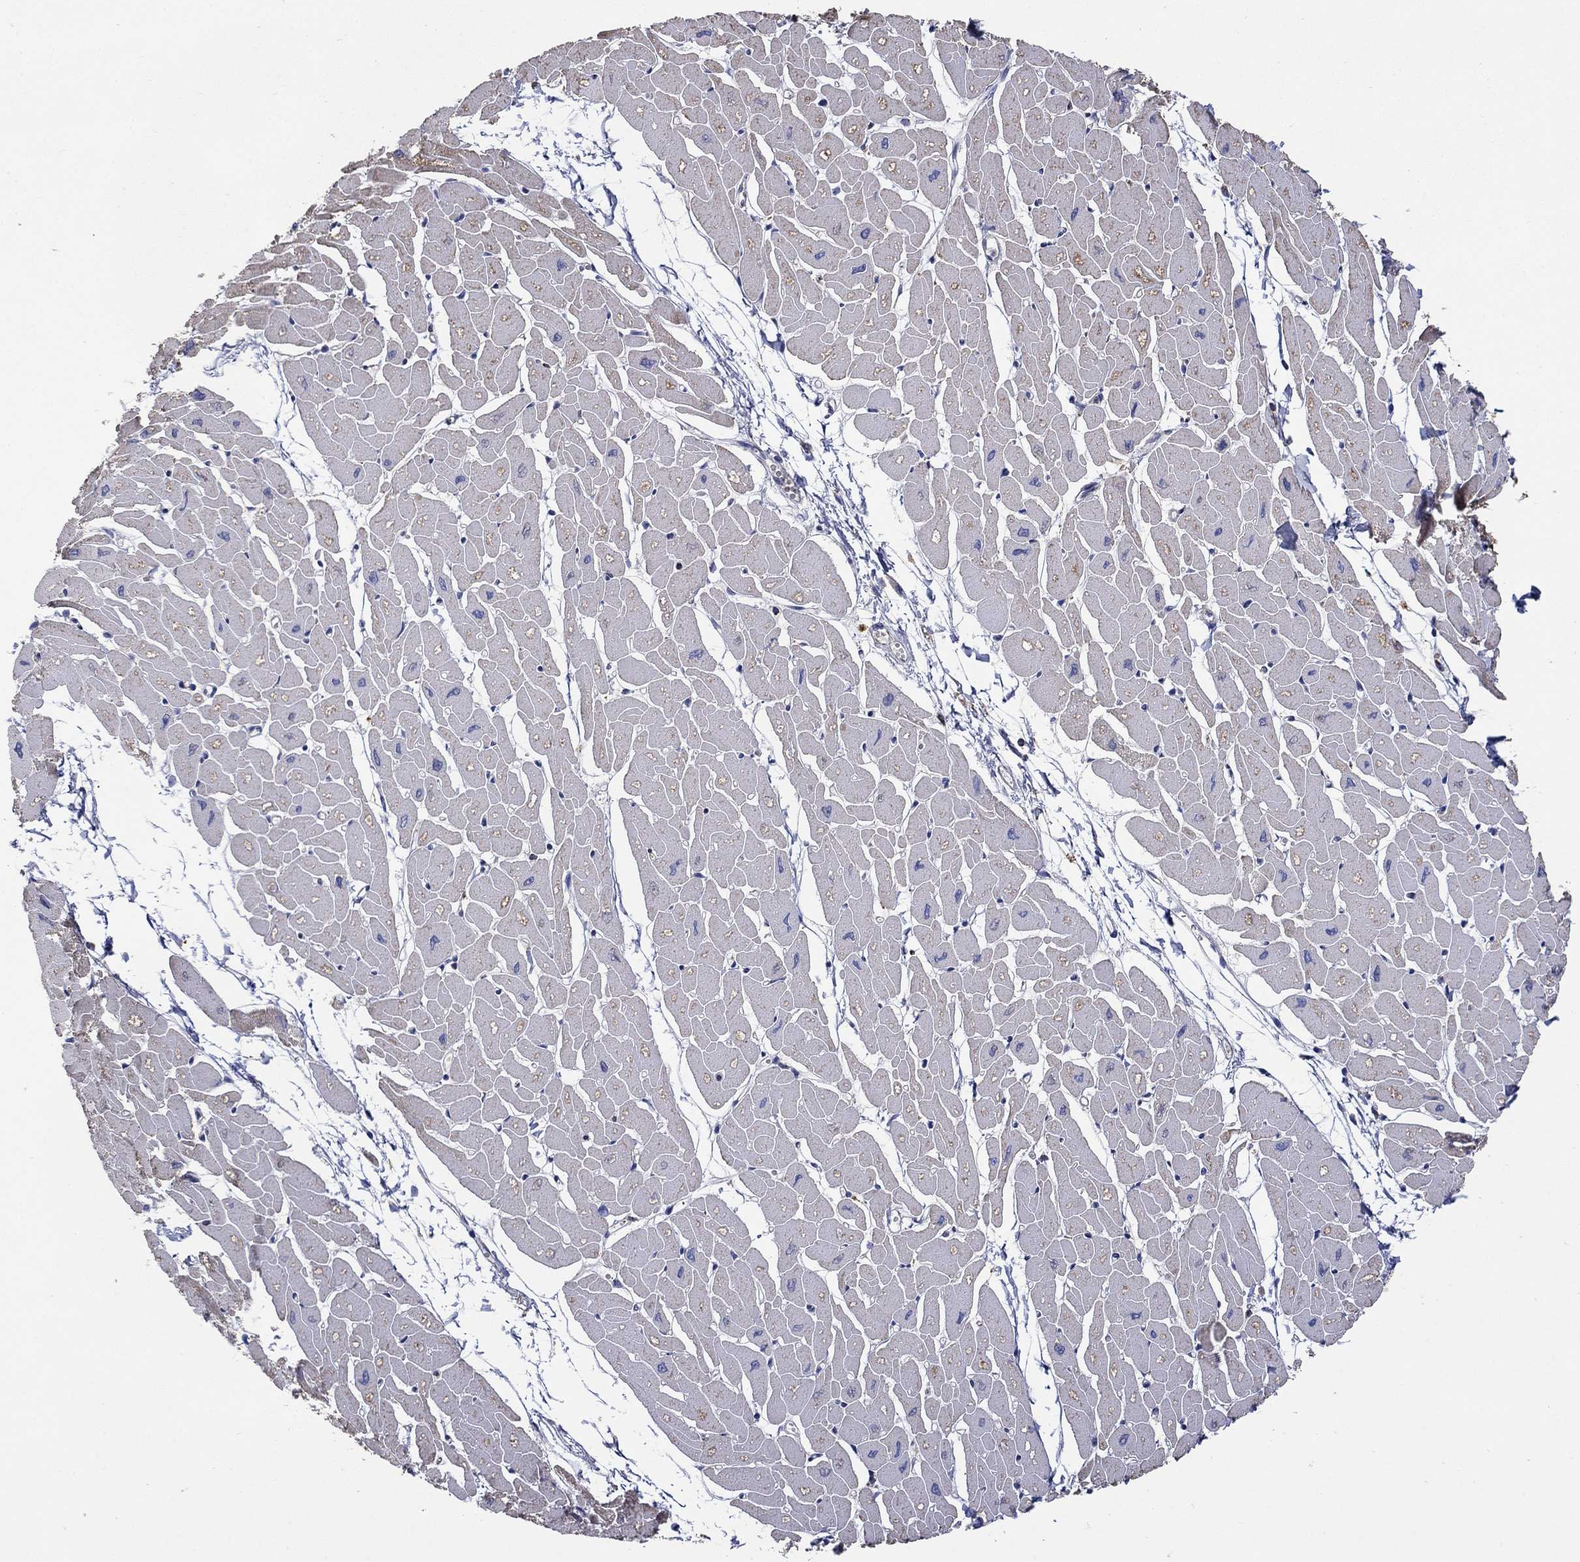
{"staining": {"intensity": "weak", "quantity": "<25%", "location": "cytoplasmic/membranous"}, "tissue": "heart muscle", "cell_type": "Cardiomyocytes", "image_type": "normal", "snomed": [{"axis": "morphology", "description": "Normal tissue, NOS"}, {"axis": "topography", "description": "Heart"}], "caption": "High power microscopy histopathology image of an IHC histopathology image of normal heart muscle, revealing no significant expression in cardiomyocytes. (Brightfield microscopy of DAB (3,3'-diaminobenzidine) immunohistochemistry at high magnification).", "gene": "HPS5", "patient": {"sex": "male", "age": 57}}